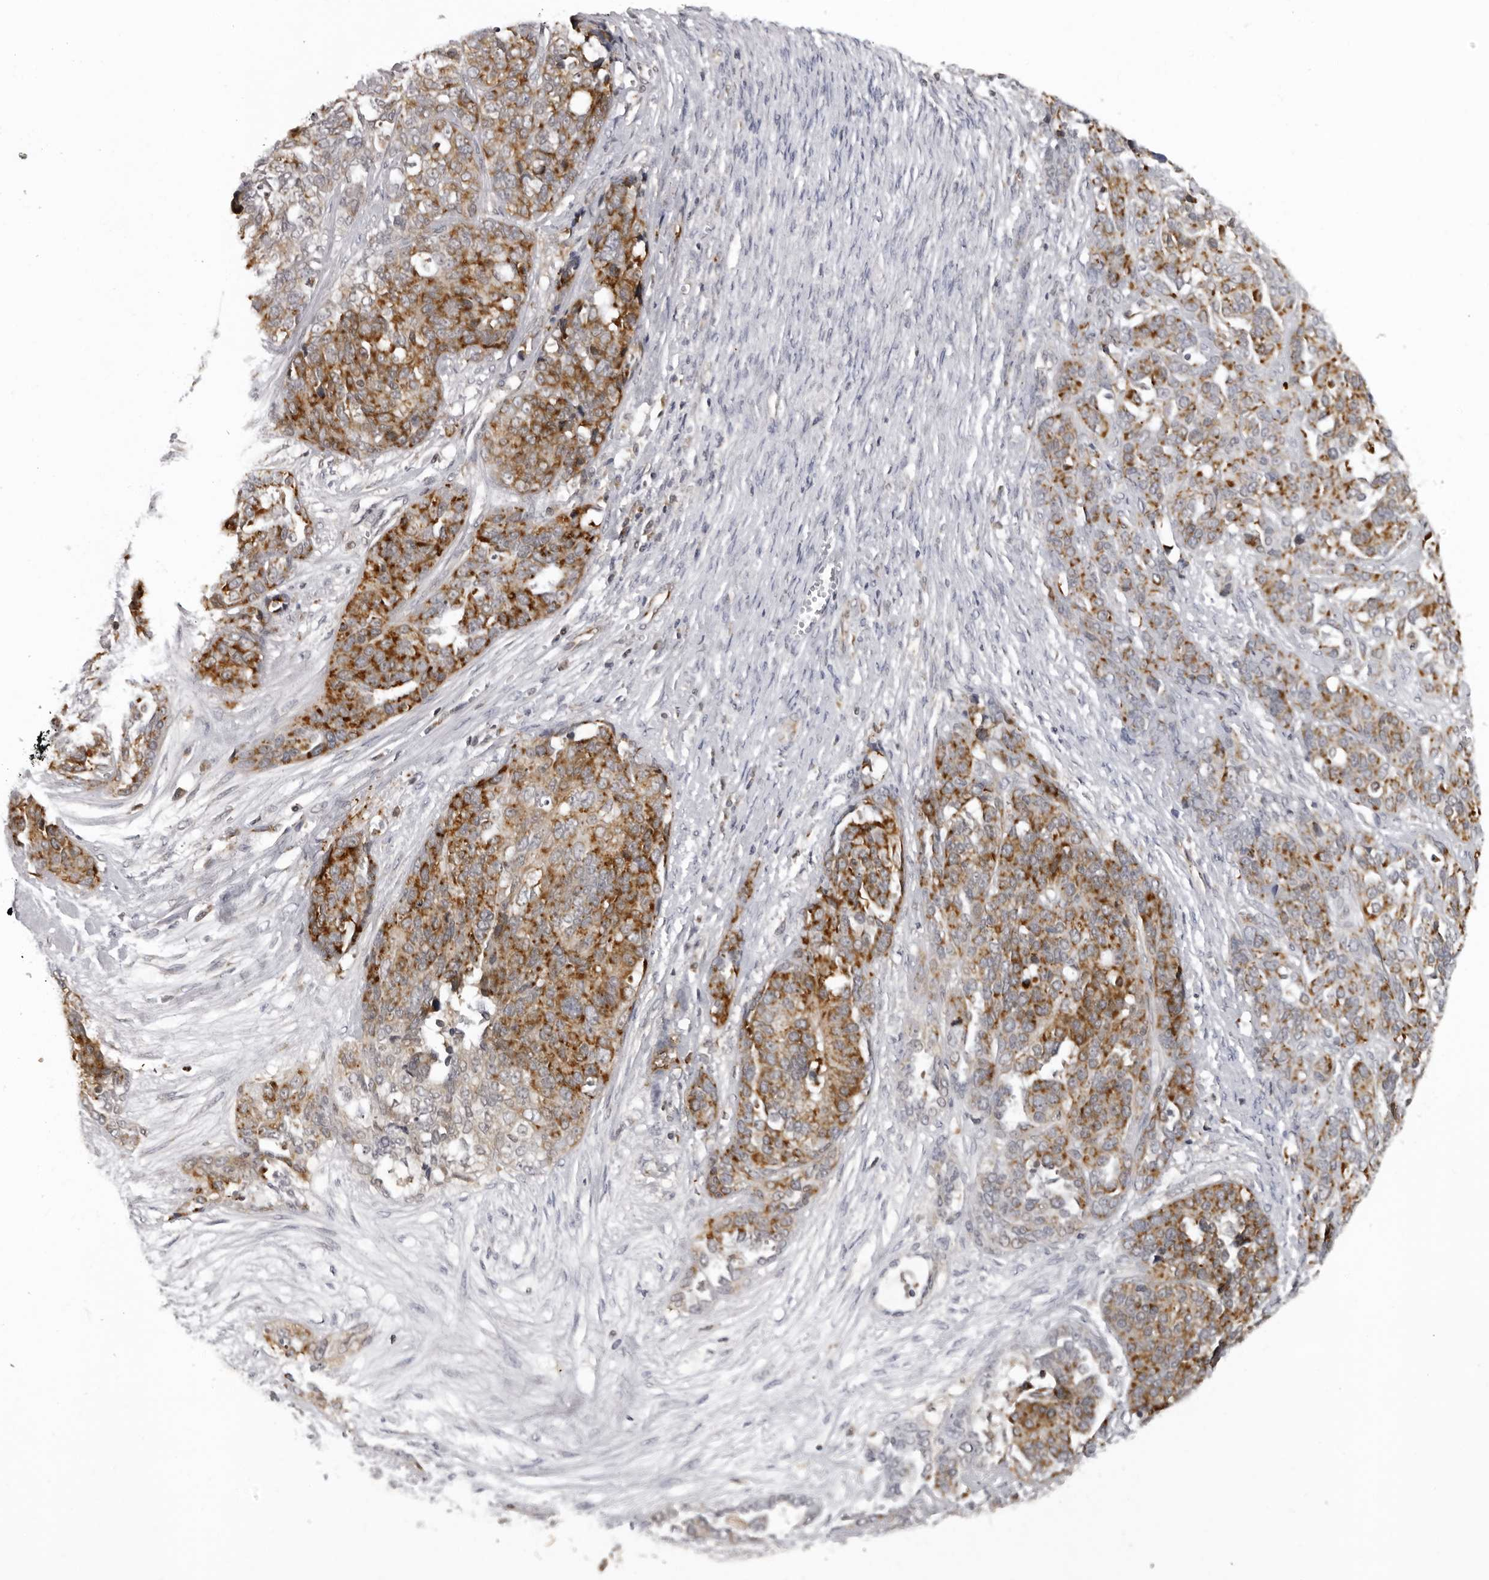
{"staining": {"intensity": "moderate", "quantity": ">75%", "location": "cytoplasmic/membranous"}, "tissue": "ovarian cancer", "cell_type": "Tumor cells", "image_type": "cancer", "snomed": [{"axis": "morphology", "description": "Cystadenocarcinoma, serous, NOS"}, {"axis": "topography", "description": "Ovary"}], "caption": "Protein analysis of ovarian cancer (serous cystadenocarcinoma) tissue reveals moderate cytoplasmic/membranous positivity in about >75% of tumor cells.", "gene": "MRPS15", "patient": {"sex": "female", "age": 44}}